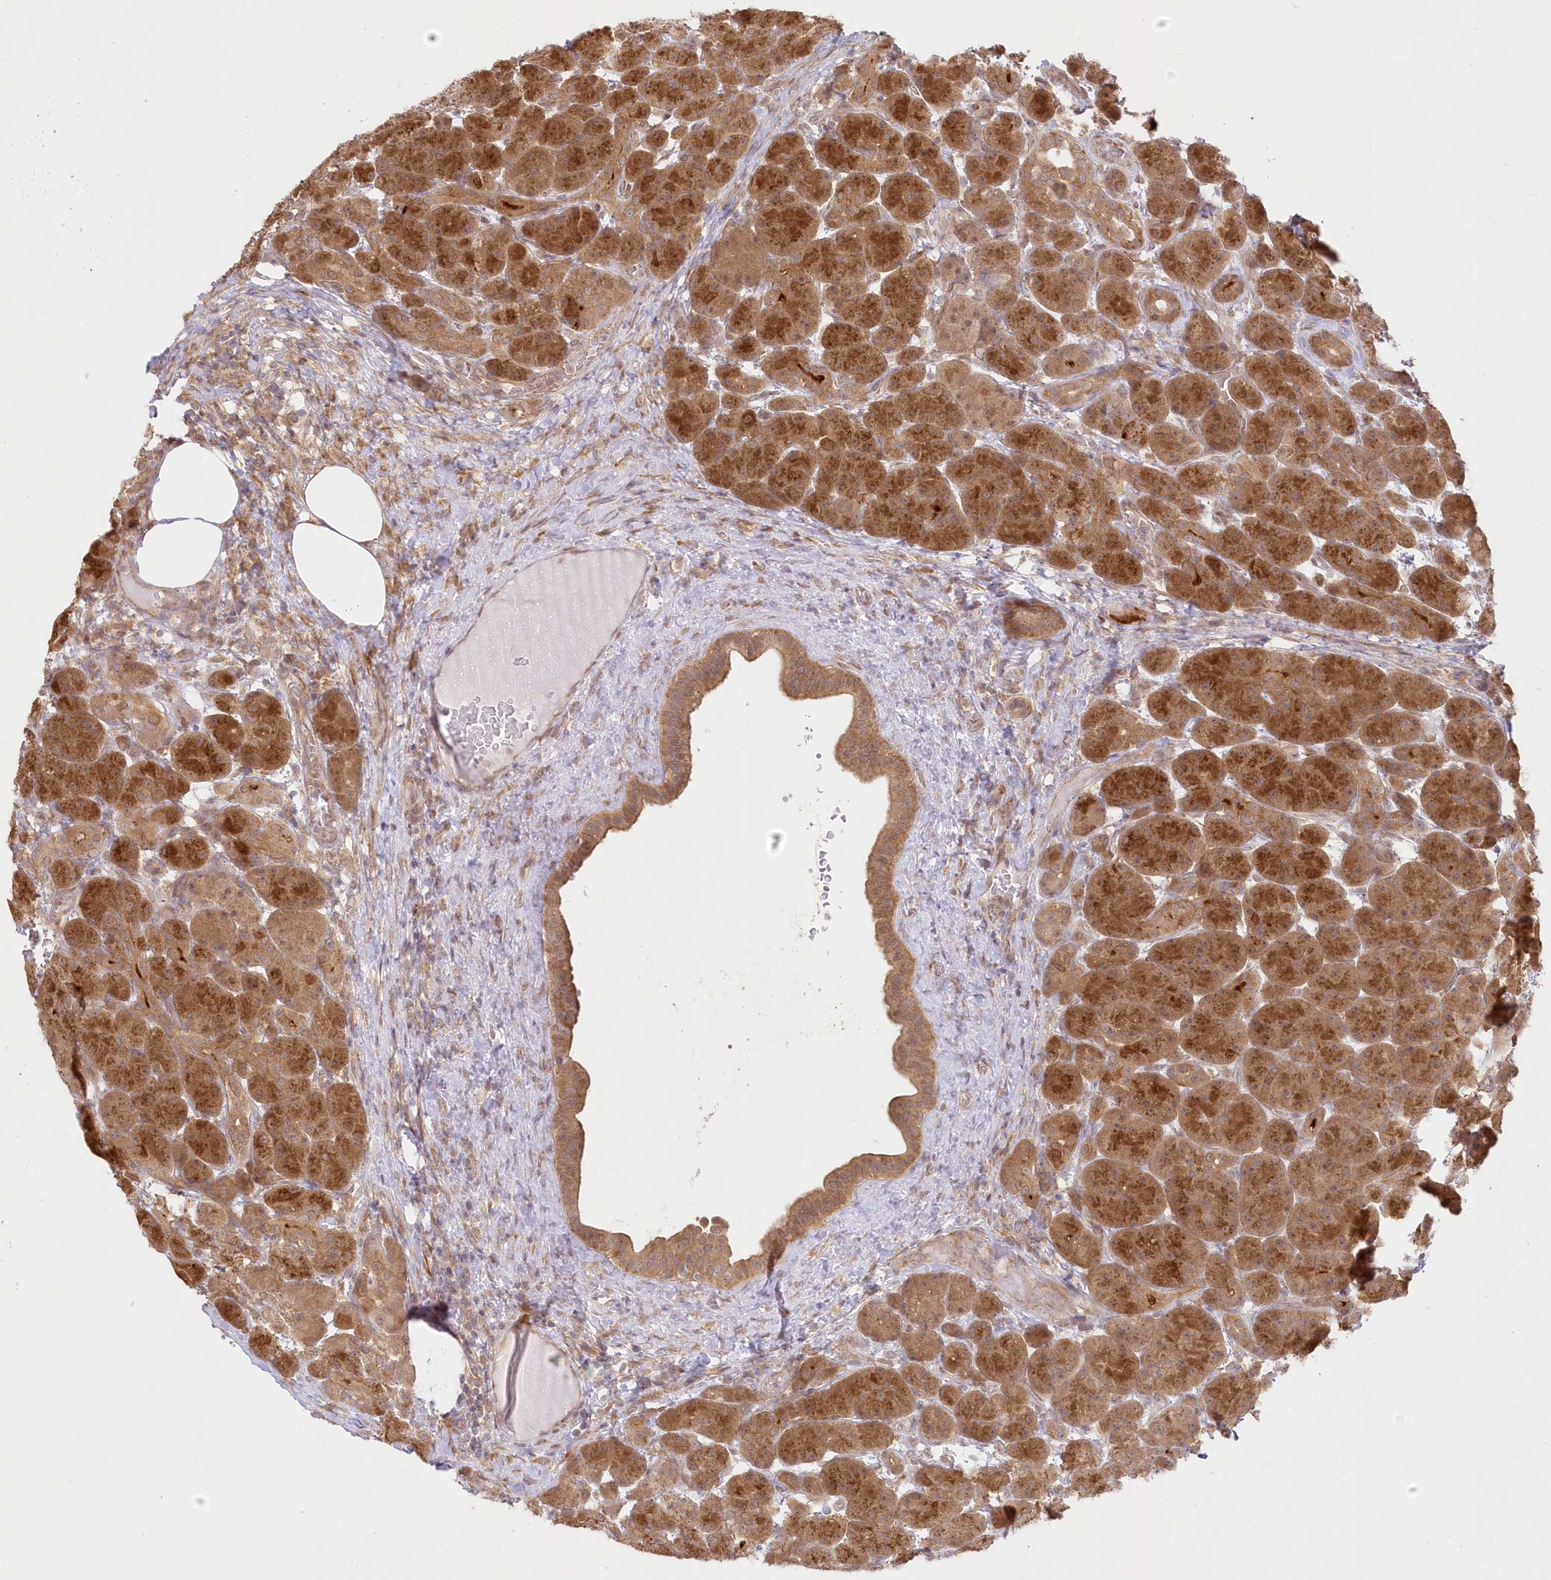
{"staining": {"intensity": "strong", "quantity": ">75%", "location": "cytoplasmic/membranous"}, "tissue": "pancreas", "cell_type": "Exocrine glandular cells", "image_type": "normal", "snomed": [{"axis": "morphology", "description": "Normal tissue, NOS"}, {"axis": "topography", "description": "Pancreas"}], "caption": "Protein expression analysis of benign pancreas reveals strong cytoplasmic/membranous positivity in approximately >75% of exocrine glandular cells. The protein of interest is stained brown, and the nuclei are stained in blue (DAB IHC with brightfield microscopy, high magnification).", "gene": "RNPEP", "patient": {"sex": "male", "age": 63}}